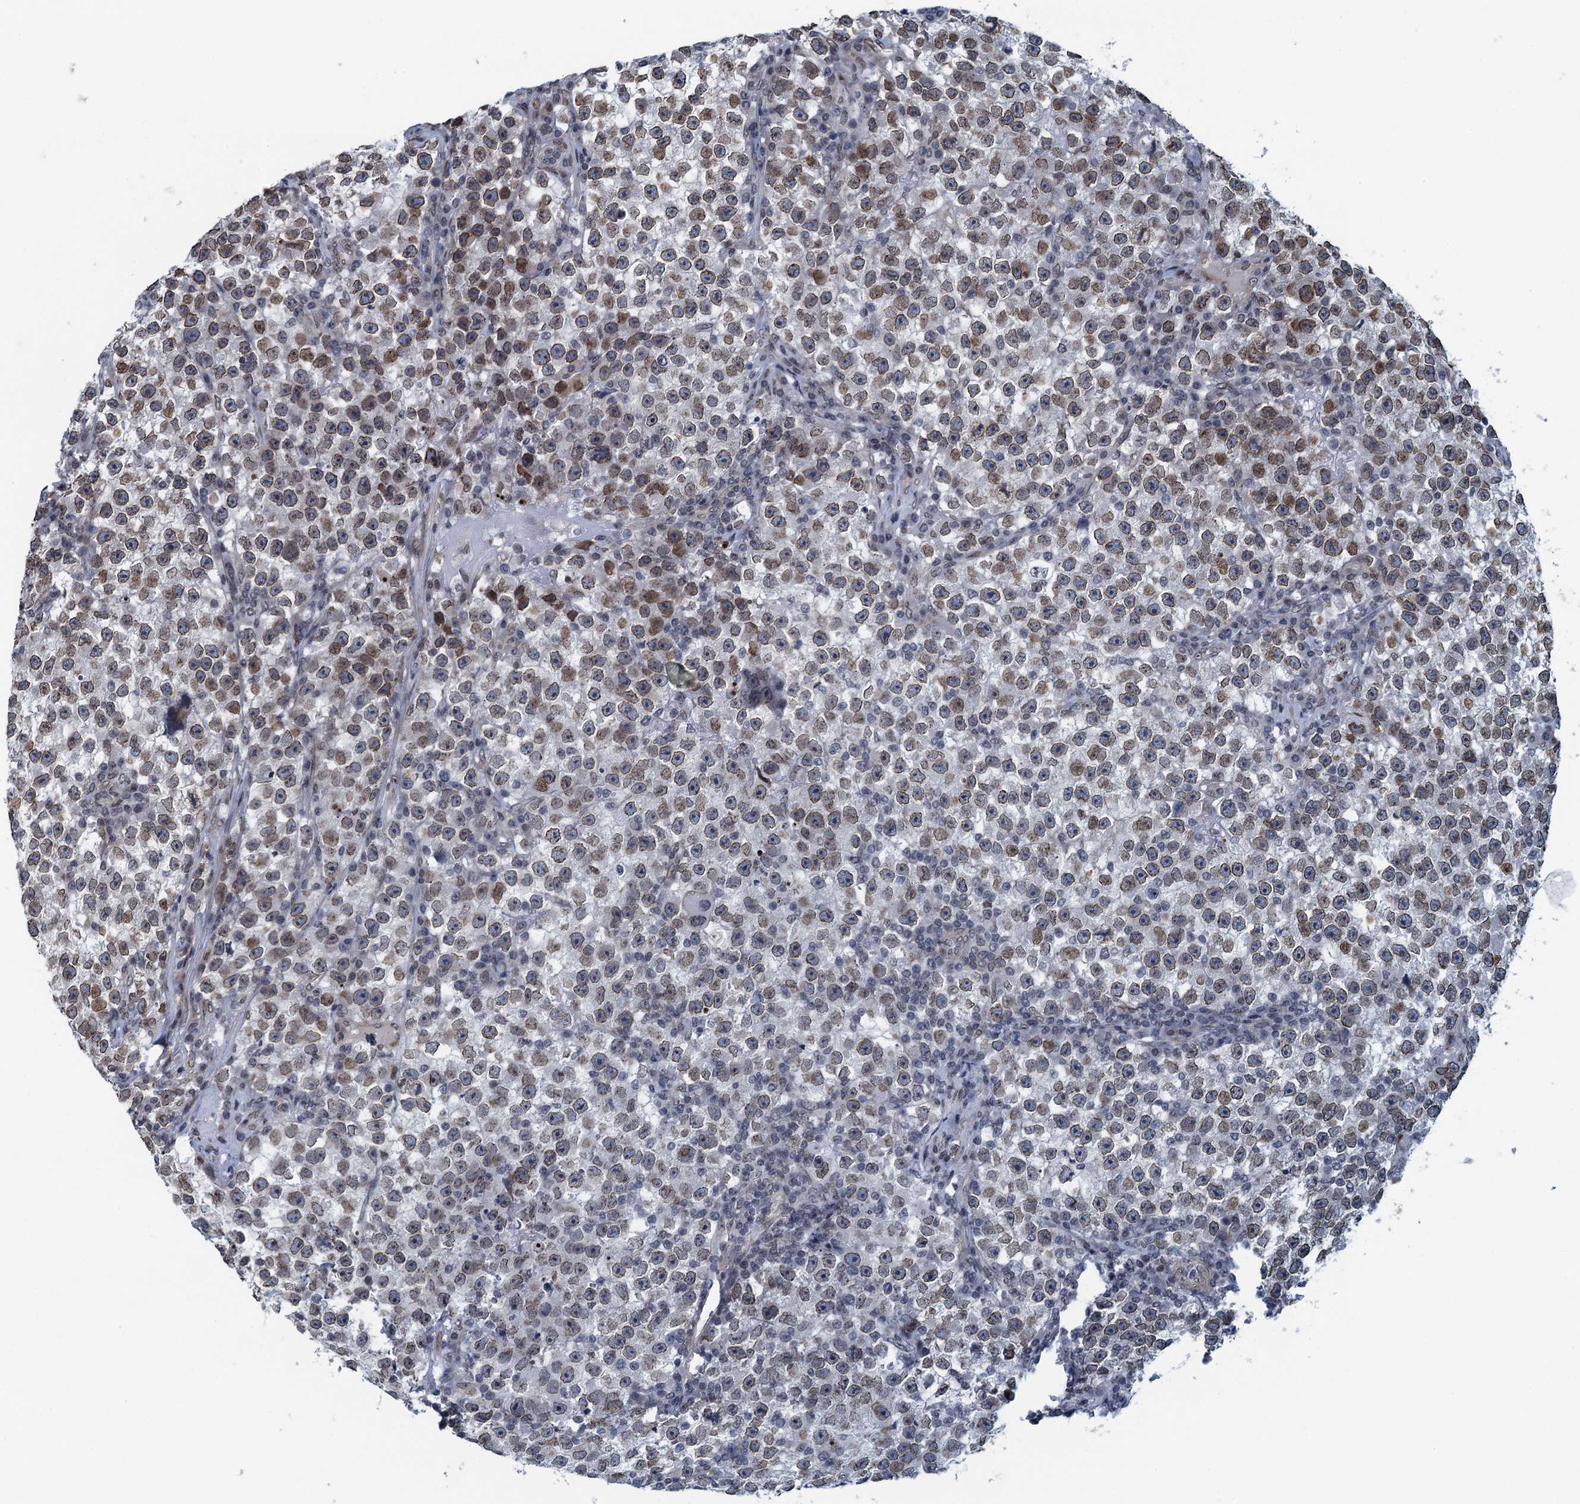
{"staining": {"intensity": "moderate", "quantity": ">75%", "location": "cytoplasmic/membranous,nuclear"}, "tissue": "testis cancer", "cell_type": "Tumor cells", "image_type": "cancer", "snomed": [{"axis": "morphology", "description": "Seminoma, NOS"}, {"axis": "topography", "description": "Testis"}], "caption": "Human testis seminoma stained with a protein marker reveals moderate staining in tumor cells.", "gene": "CCDC34", "patient": {"sex": "male", "age": 22}}